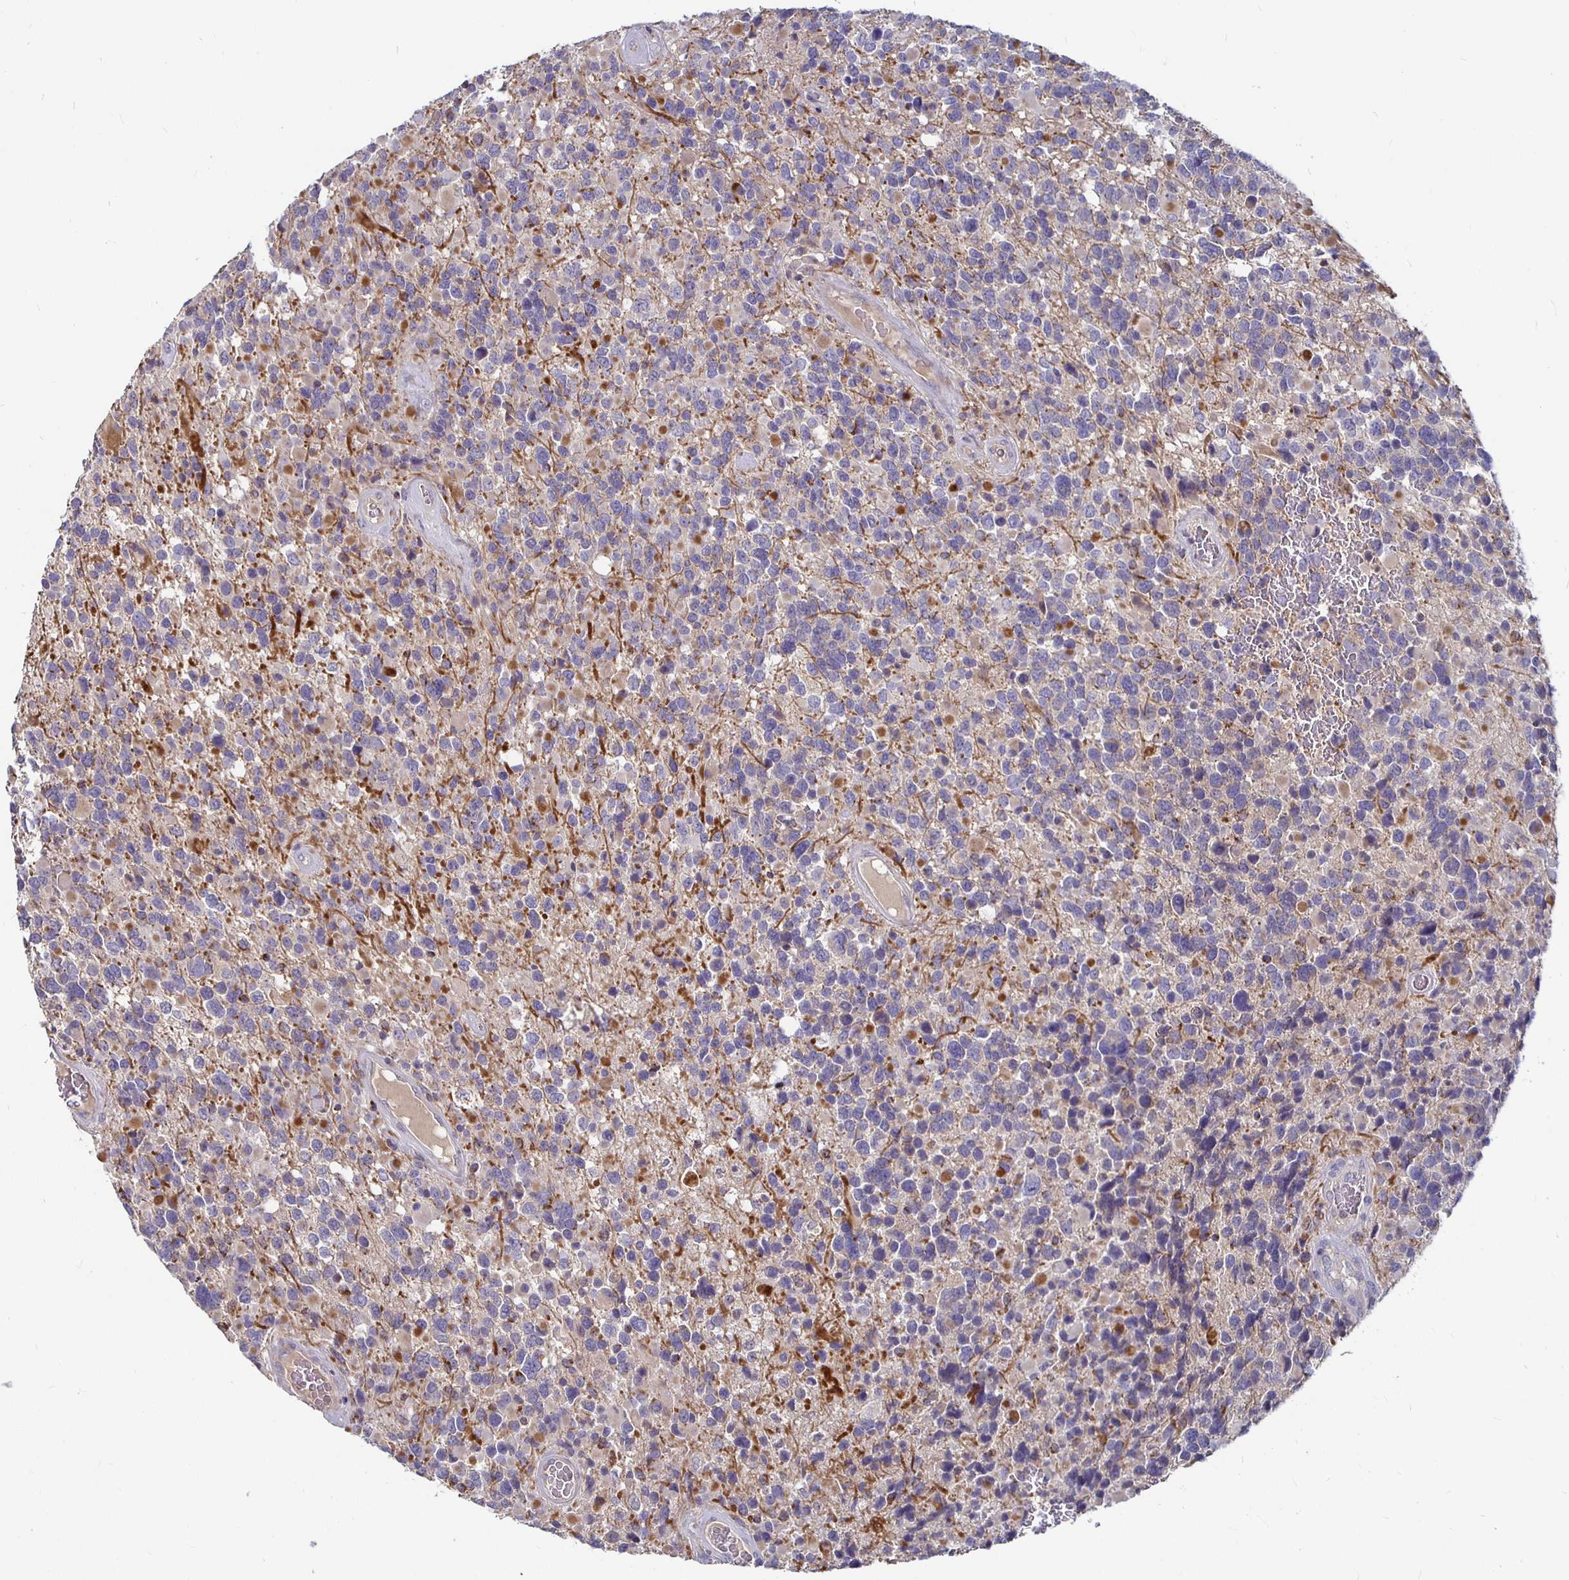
{"staining": {"intensity": "negative", "quantity": "none", "location": "none"}, "tissue": "glioma", "cell_type": "Tumor cells", "image_type": "cancer", "snomed": [{"axis": "morphology", "description": "Glioma, malignant, High grade"}, {"axis": "topography", "description": "Brain"}], "caption": "Immunohistochemistry histopathology image of high-grade glioma (malignant) stained for a protein (brown), which demonstrates no staining in tumor cells.", "gene": "RNF144B", "patient": {"sex": "female", "age": 40}}